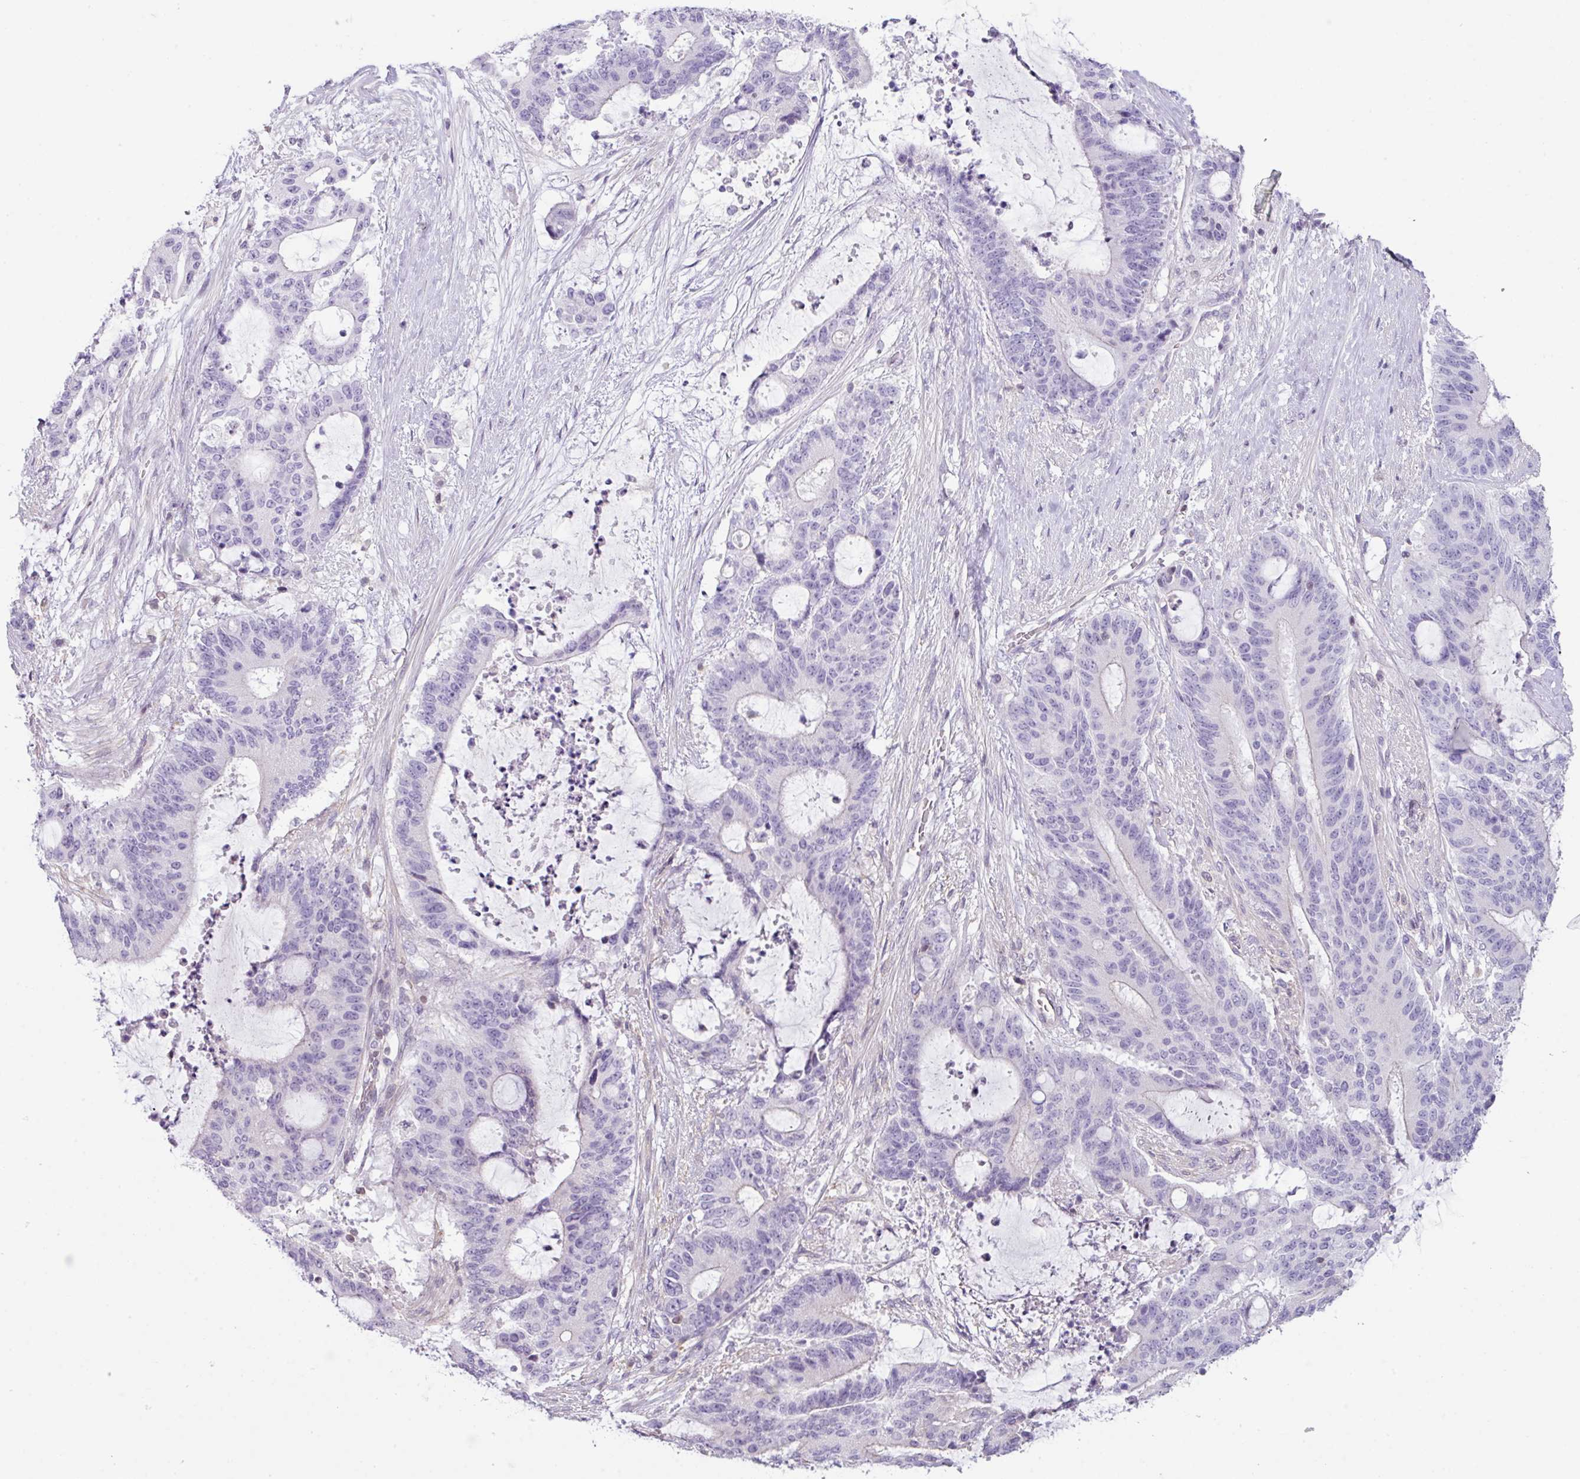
{"staining": {"intensity": "negative", "quantity": "none", "location": "none"}, "tissue": "liver cancer", "cell_type": "Tumor cells", "image_type": "cancer", "snomed": [{"axis": "morphology", "description": "Normal tissue, NOS"}, {"axis": "morphology", "description": "Cholangiocarcinoma"}, {"axis": "topography", "description": "Liver"}, {"axis": "topography", "description": "Peripheral nerve tissue"}], "caption": "A photomicrograph of human liver cholangiocarcinoma is negative for staining in tumor cells.", "gene": "STAT5A", "patient": {"sex": "female", "age": 73}}